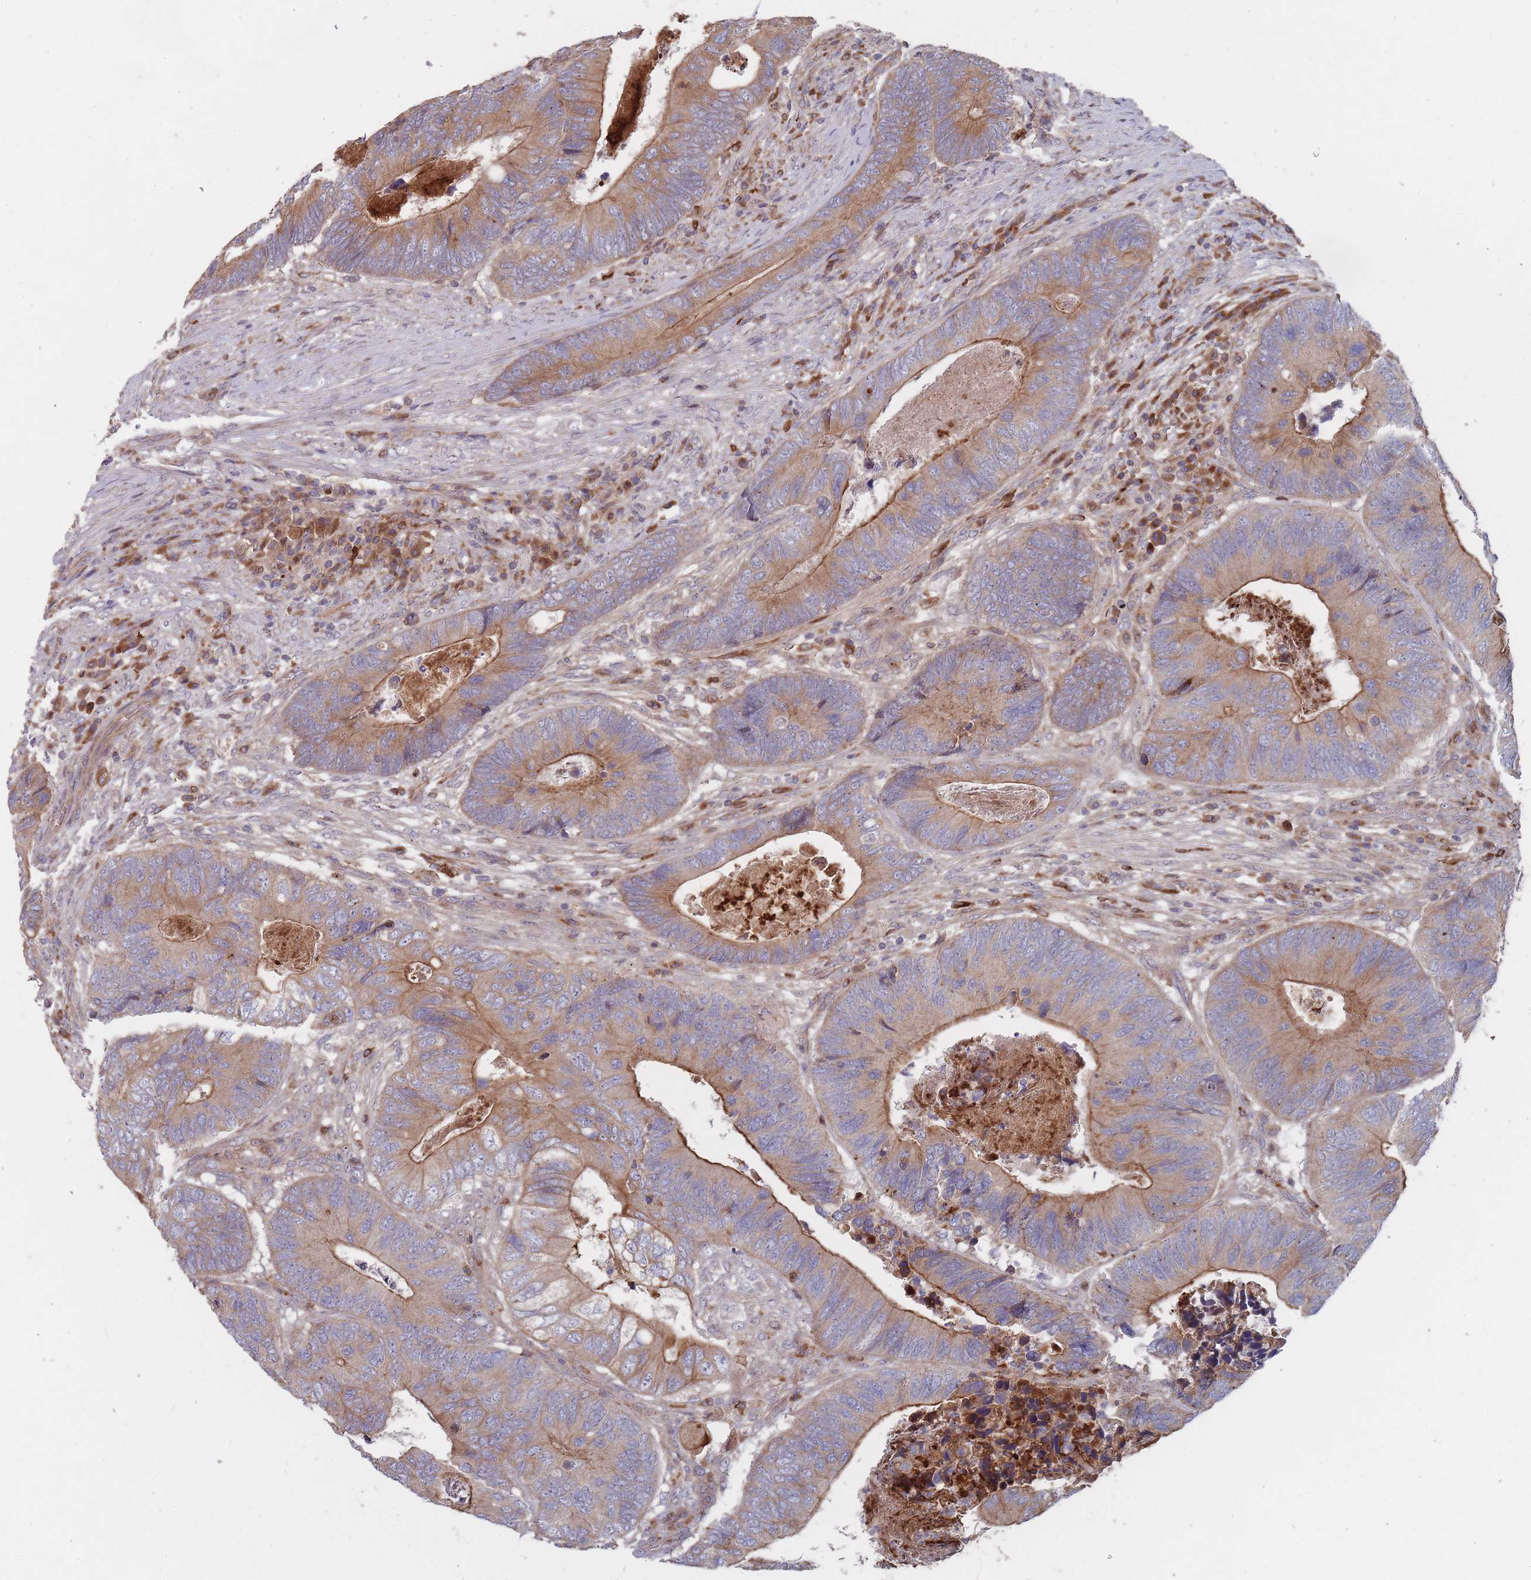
{"staining": {"intensity": "strong", "quantity": "25%-75%", "location": "cytoplasmic/membranous"}, "tissue": "colorectal cancer", "cell_type": "Tumor cells", "image_type": "cancer", "snomed": [{"axis": "morphology", "description": "Adenocarcinoma, NOS"}, {"axis": "topography", "description": "Colon"}], "caption": "DAB immunohistochemical staining of colorectal cancer displays strong cytoplasmic/membranous protein expression in approximately 25%-75% of tumor cells. The protein of interest is stained brown, and the nuclei are stained in blue (DAB (3,3'-diaminobenzidine) IHC with brightfield microscopy, high magnification).", "gene": "THSD7B", "patient": {"sex": "female", "age": 67}}